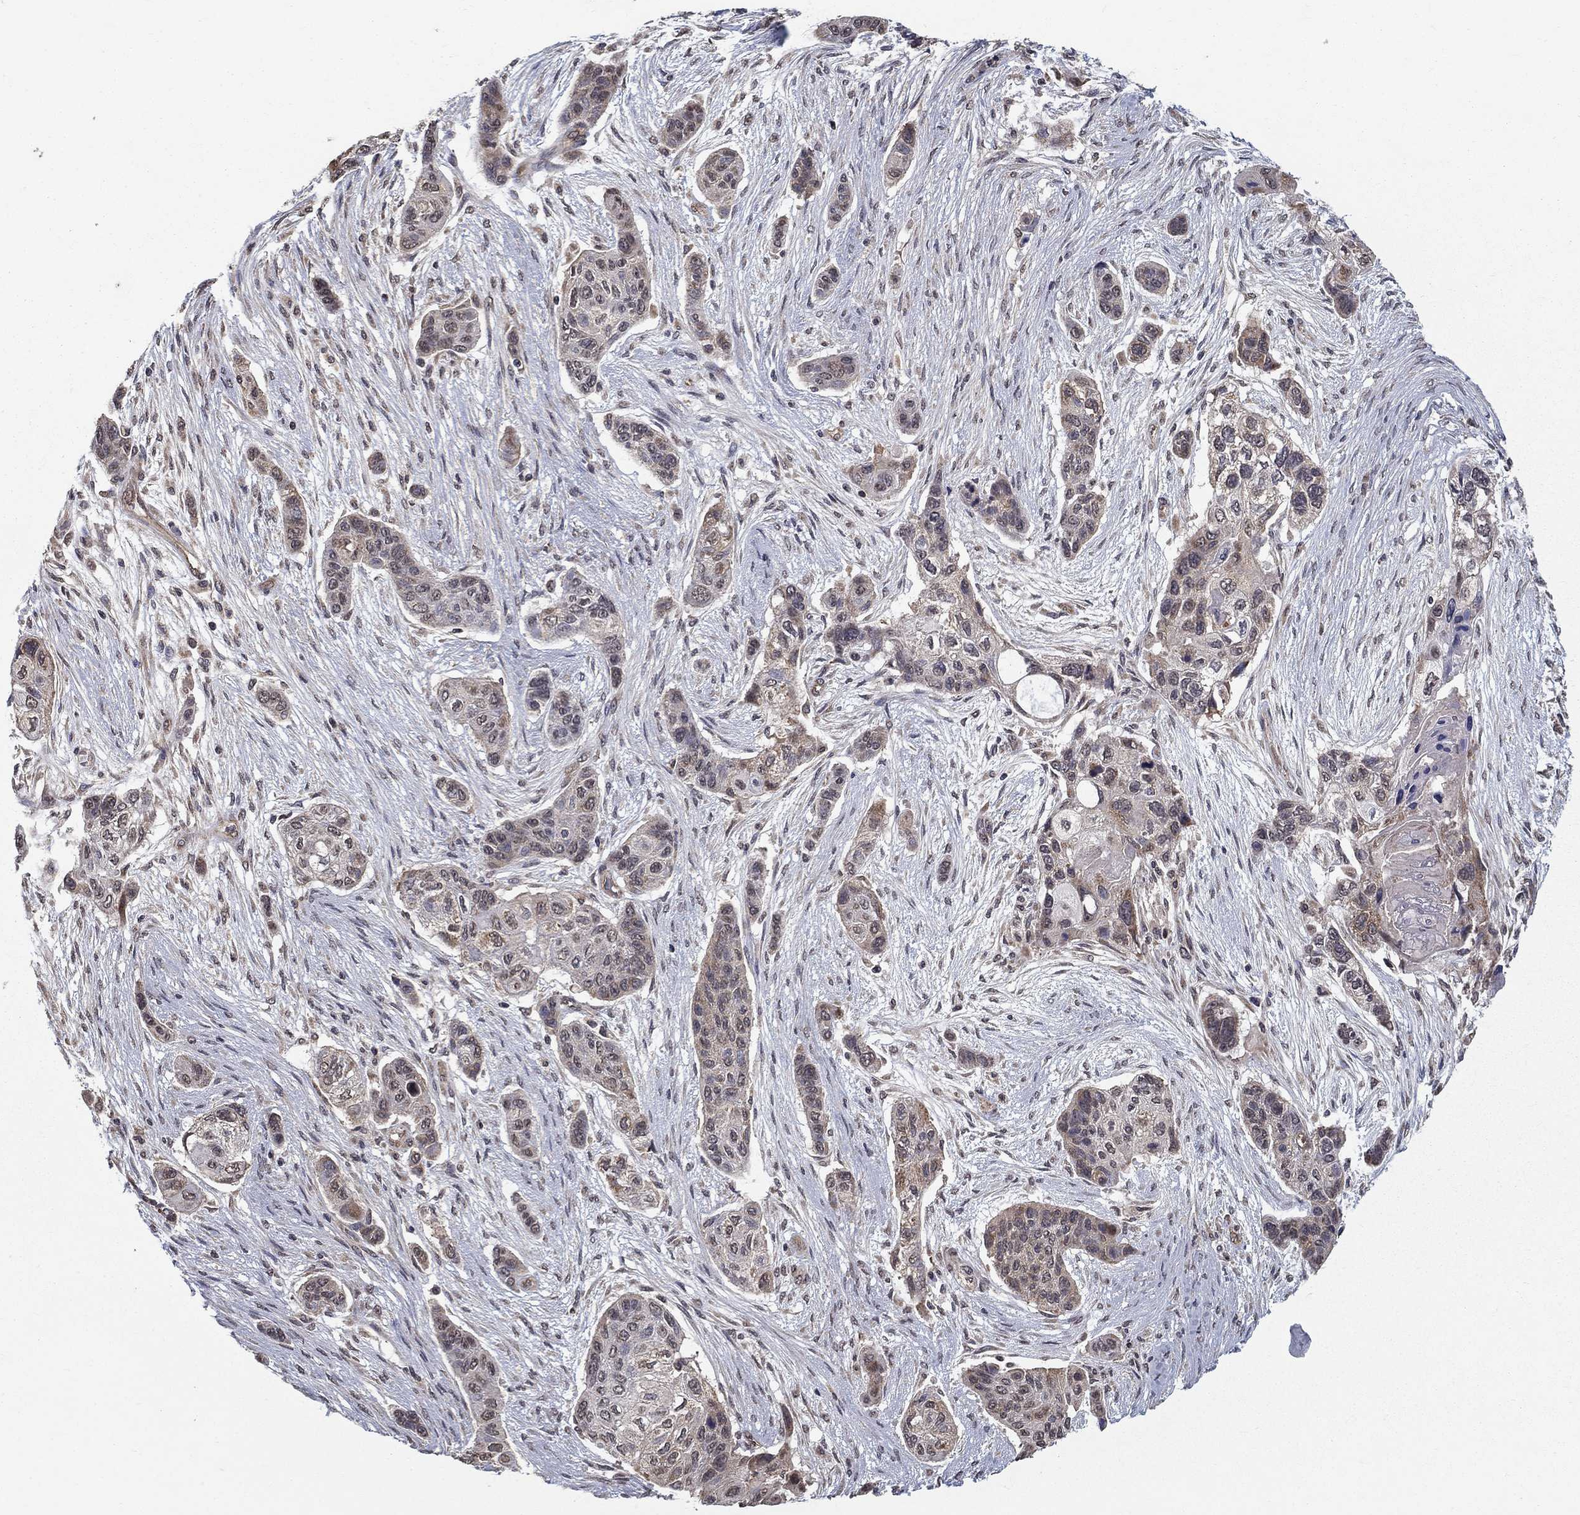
{"staining": {"intensity": "negative", "quantity": "none", "location": "none"}, "tissue": "lung cancer", "cell_type": "Tumor cells", "image_type": "cancer", "snomed": [{"axis": "morphology", "description": "Squamous cell carcinoma, NOS"}, {"axis": "topography", "description": "Lung"}], "caption": "Immunohistochemistry histopathology image of neoplastic tissue: lung cancer stained with DAB (3,3'-diaminobenzidine) demonstrates no significant protein positivity in tumor cells.", "gene": "SLC2A13", "patient": {"sex": "male", "age": 69}}